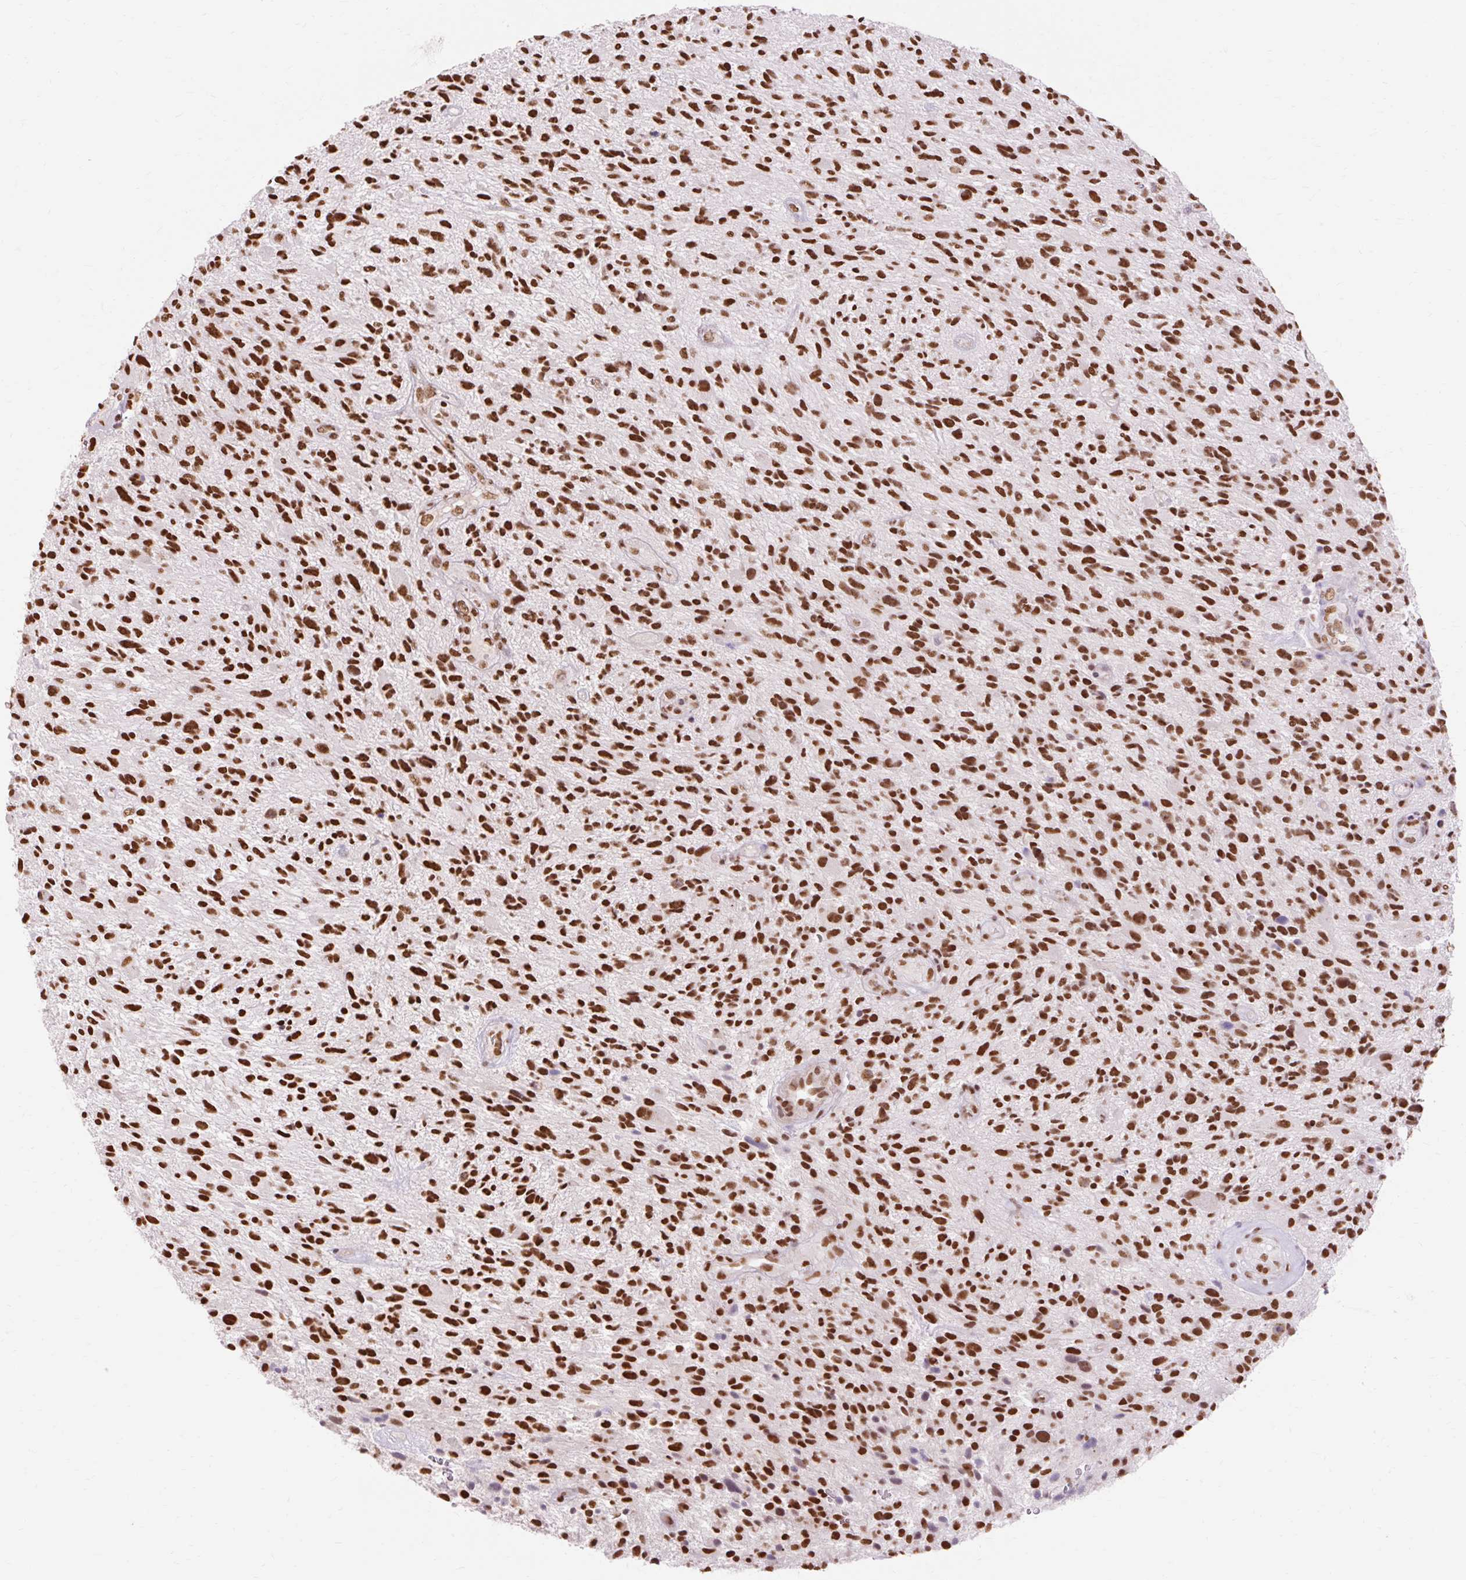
{"staining": {"intensity": "strong", "quantity": ">75%", "location": "nuclear"}, "tissue": "glioma", "cell_type": "Tumor cells", "image_type": "cancer", "snomed": [{"axis": "morphology", "description": "Glioma, malignant, High grade"}, {"axis": "topography", "description": "Brain"}], "caption": "Malignant glioma (high-grade) stained with DAB immunohistochemistry displays high levels of strong nuclear expression in approximately >75% of tumor cells.", "gene": "NPIPB12", "patient": {"sex": "male", "age": 47}}